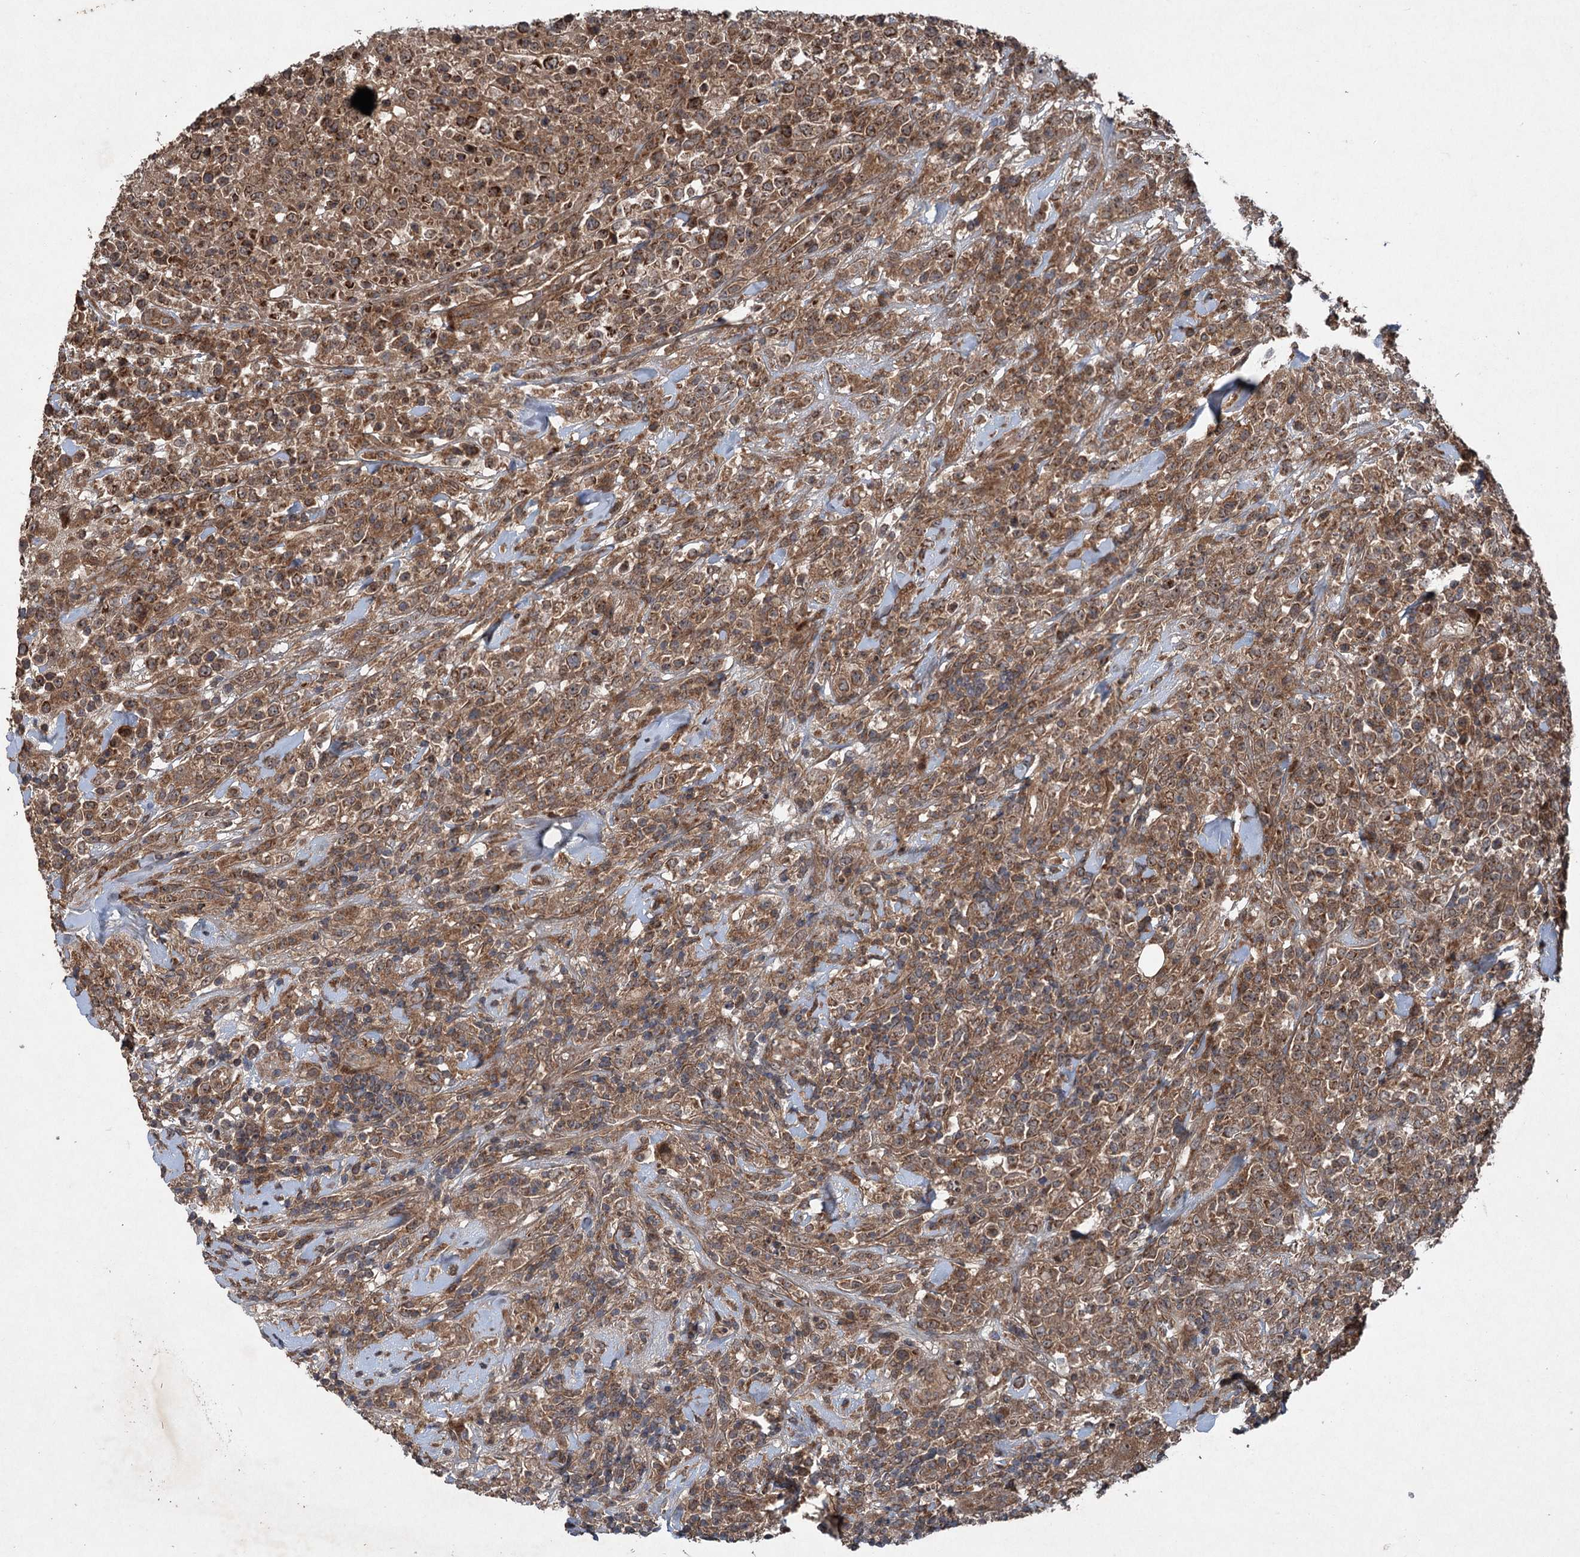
{"staining": {"intensity": "moderate", "quantity": ">75%", "location": "cytoplasmic/membranous"}, "tissue": "lymphoma", "cell_type": "Tumor cells", "image_type": "cancer", "snomed": [{"axis": "morphology", "description": "Malignant lymphoma, non-Hodgkin's type, High grade"}, {"axis": "topography", "description": "Colon"}], "caption": "Approximately >75% of tumor cells in human high-grade malignant lymphoma, non-Hodgkin's type demonstrate moderate cytoplasmic/membranous protein staining as visualized by brown immunohistochemical staining.", "gene": "ALAS1", "patient": {"sex": "female", "age": 53}}